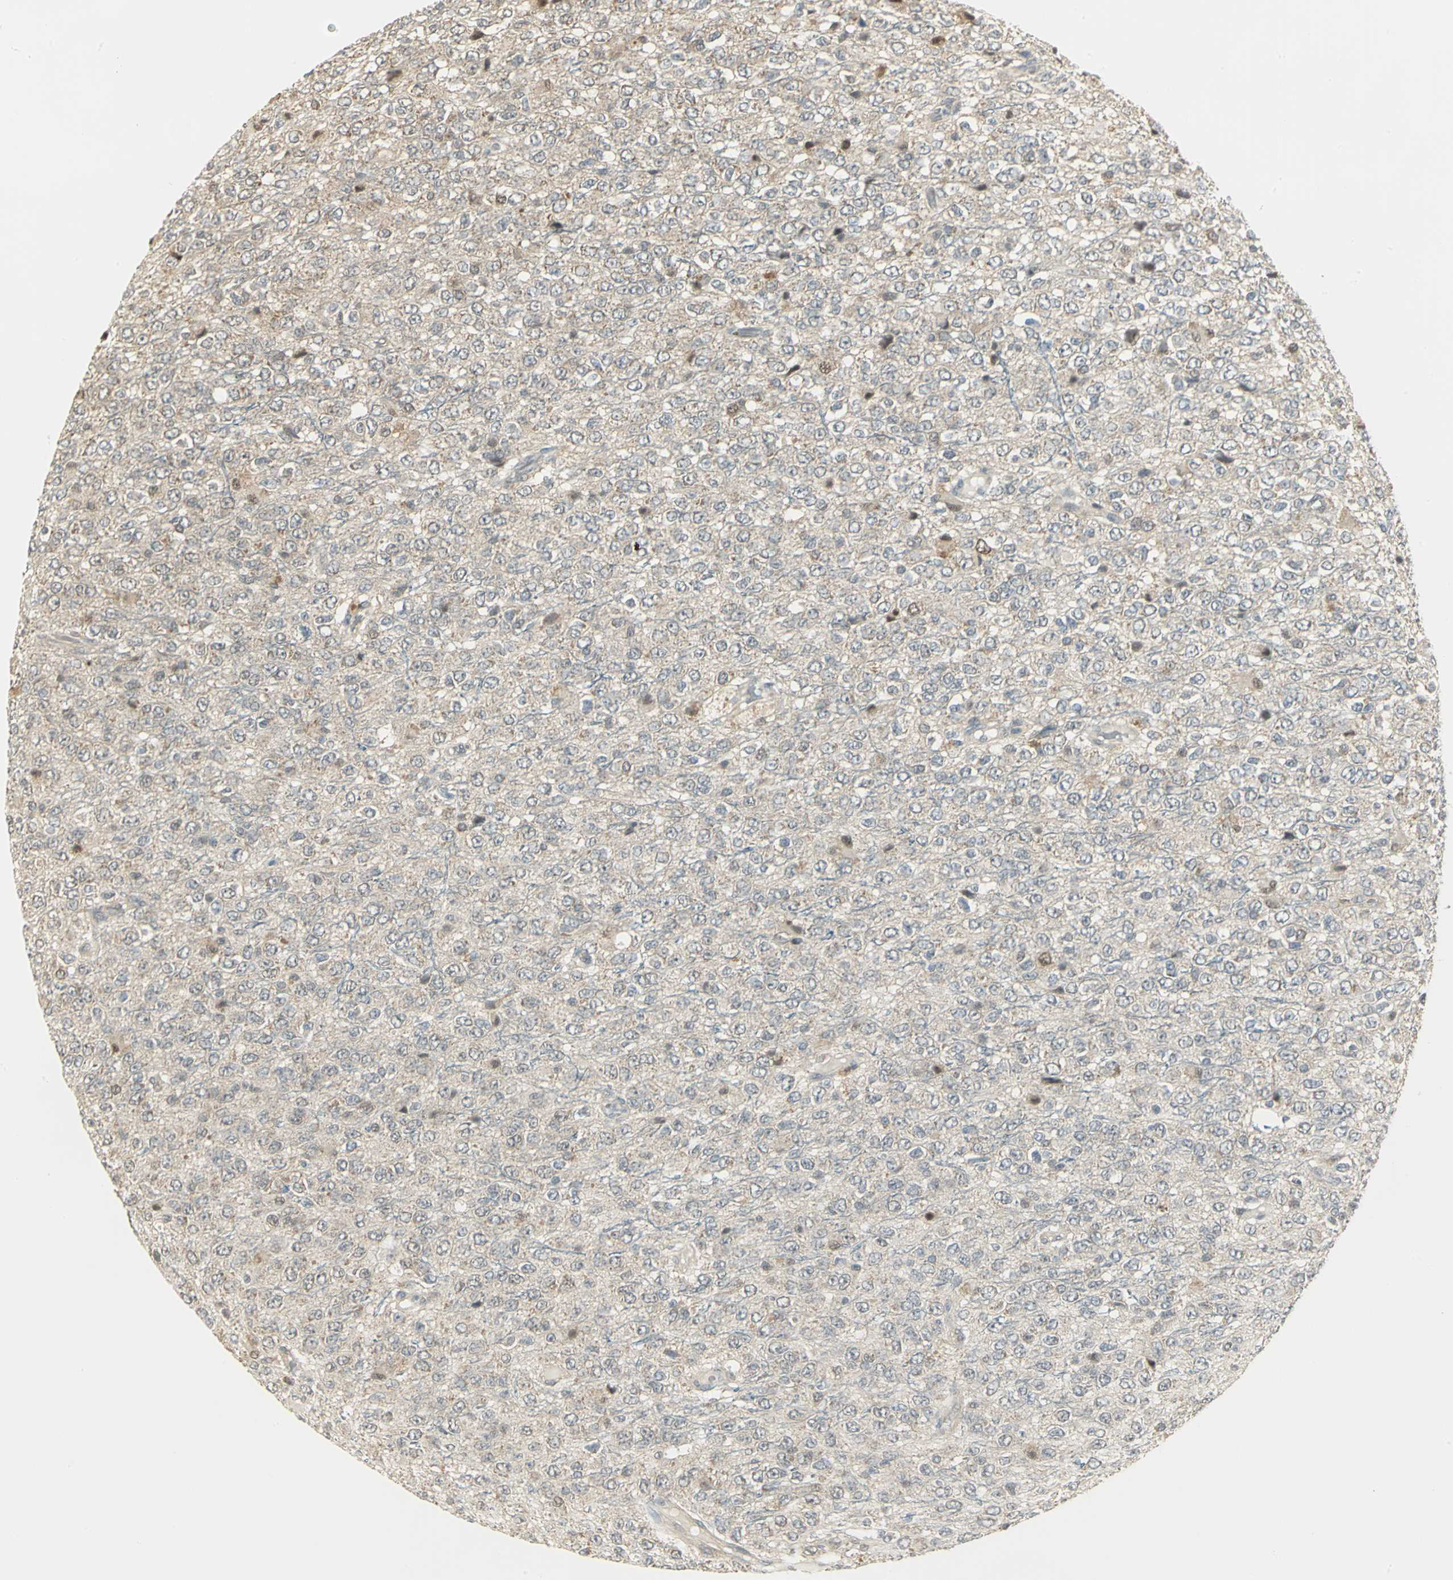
{"staining": {"intensity": "weak", "quantity": ">75%", "location": "cytoplasmic/membranous"}, "tissue": "glioma", "cell_type": "Tumor cells", "image_type": "cancer", "snomed": [{"axis": "morphology", "description": "Glioma, malignant, High grade"}, {"axis": "topography", "description": "pancreas cauda"}], "caption": "Malignant glioma (high-grade) stained for a protein shows weak cytoplasmic/membranous positivity in tumor cells. The staining is performed using DAB brown chromogen to label protein expression. The nuclei are counter-stained blue using hematoxylin.", "gene": "PSMC4", "patient": {"sex": "male", "age": 60}}